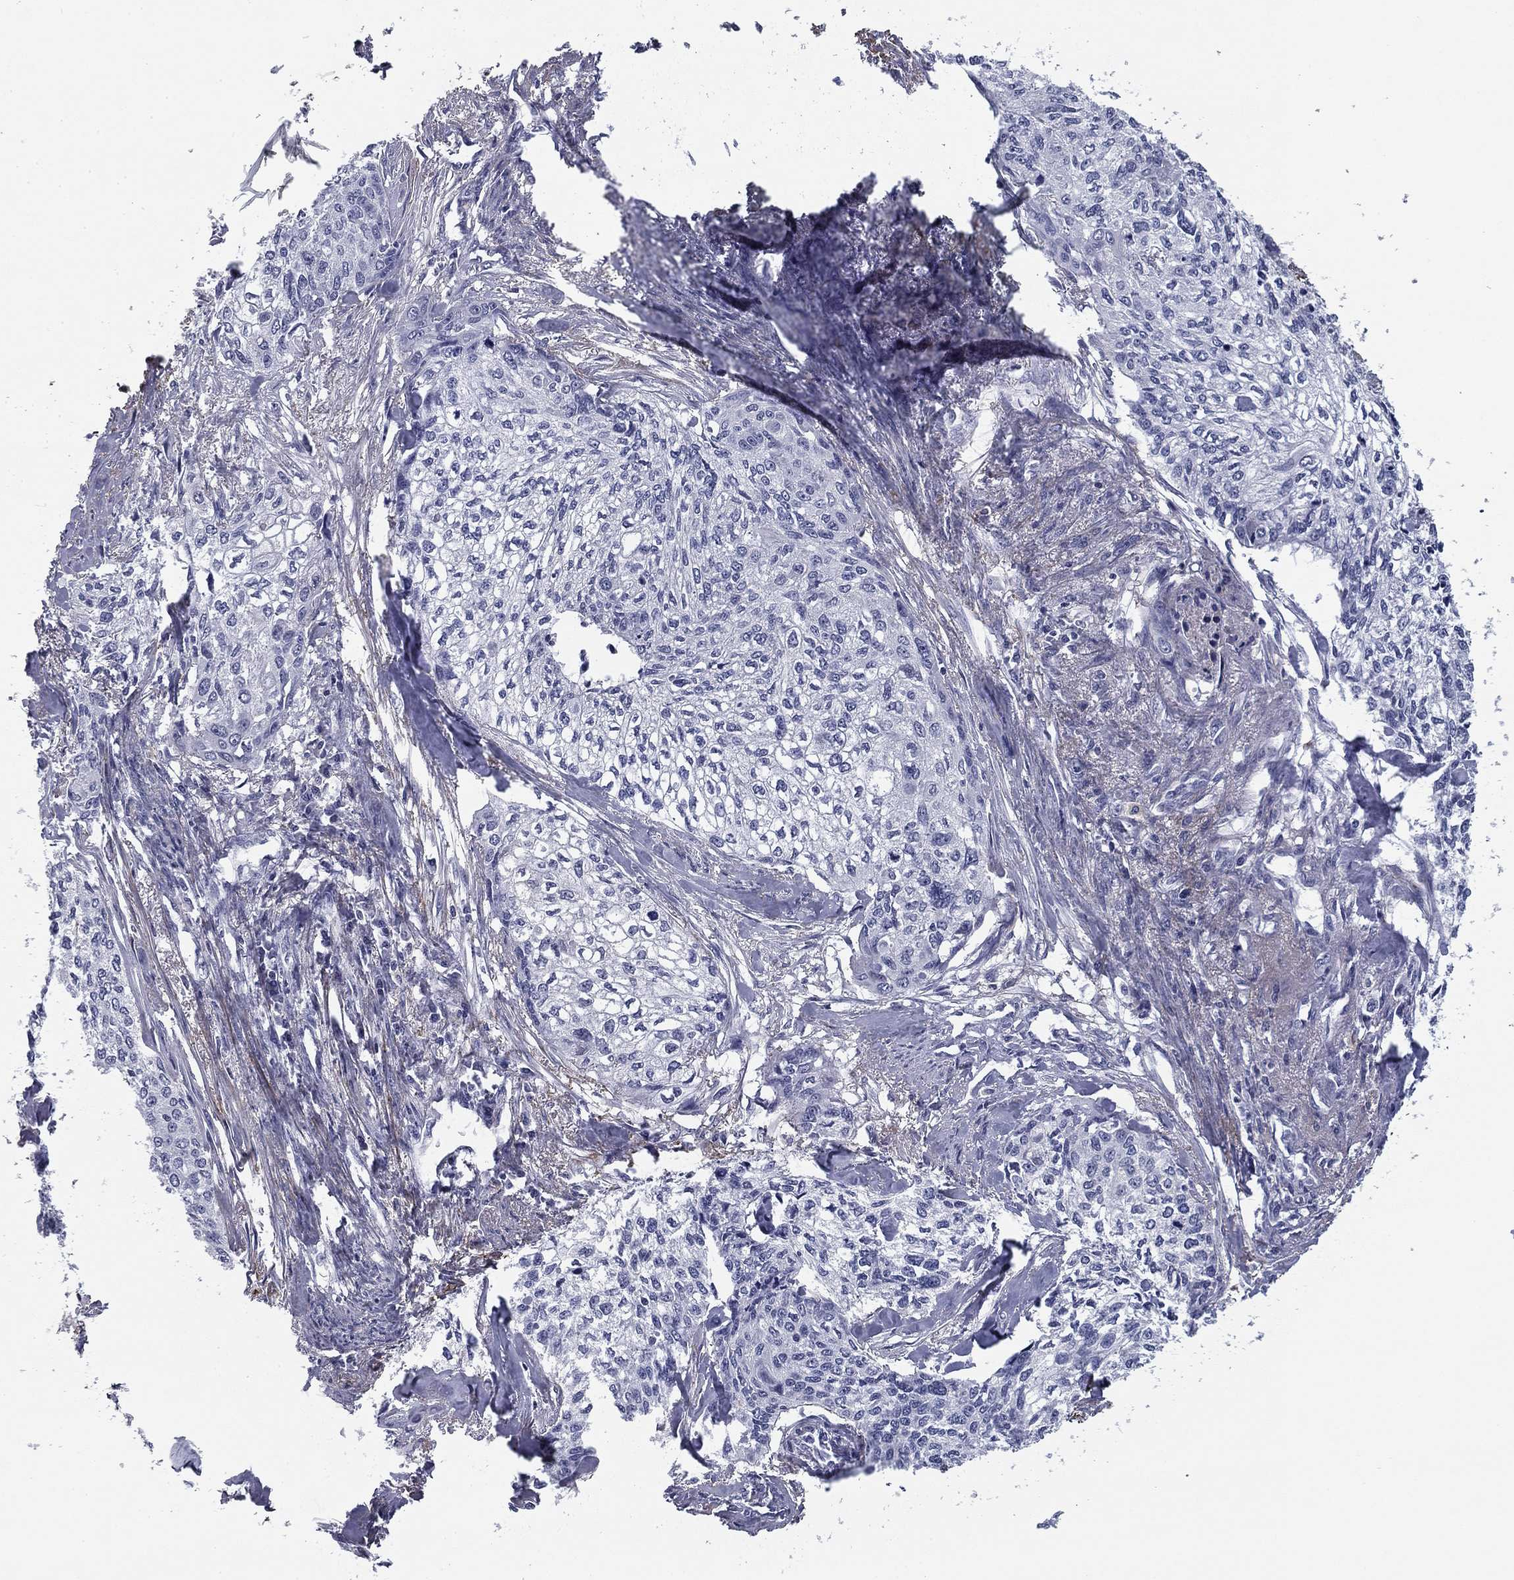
{"staining": {"intensity": "negative", "quantity": "none", "location": "none"}, "tissue": "cervical cancer", "cell_type": "Tumor cells", "image_type": "cancer", "snomed": [{"axis": "morphology", "description": "Squamous cell carcinoma, NOS"}, {"axis": "topography", "description": "Cervix"}], "caption": "Tumor cells are negative for brown protein staining in squamous cell carcinoma (cervical).", "gene": "REXO5", "patient": {"sex": "female", "age": 58}}